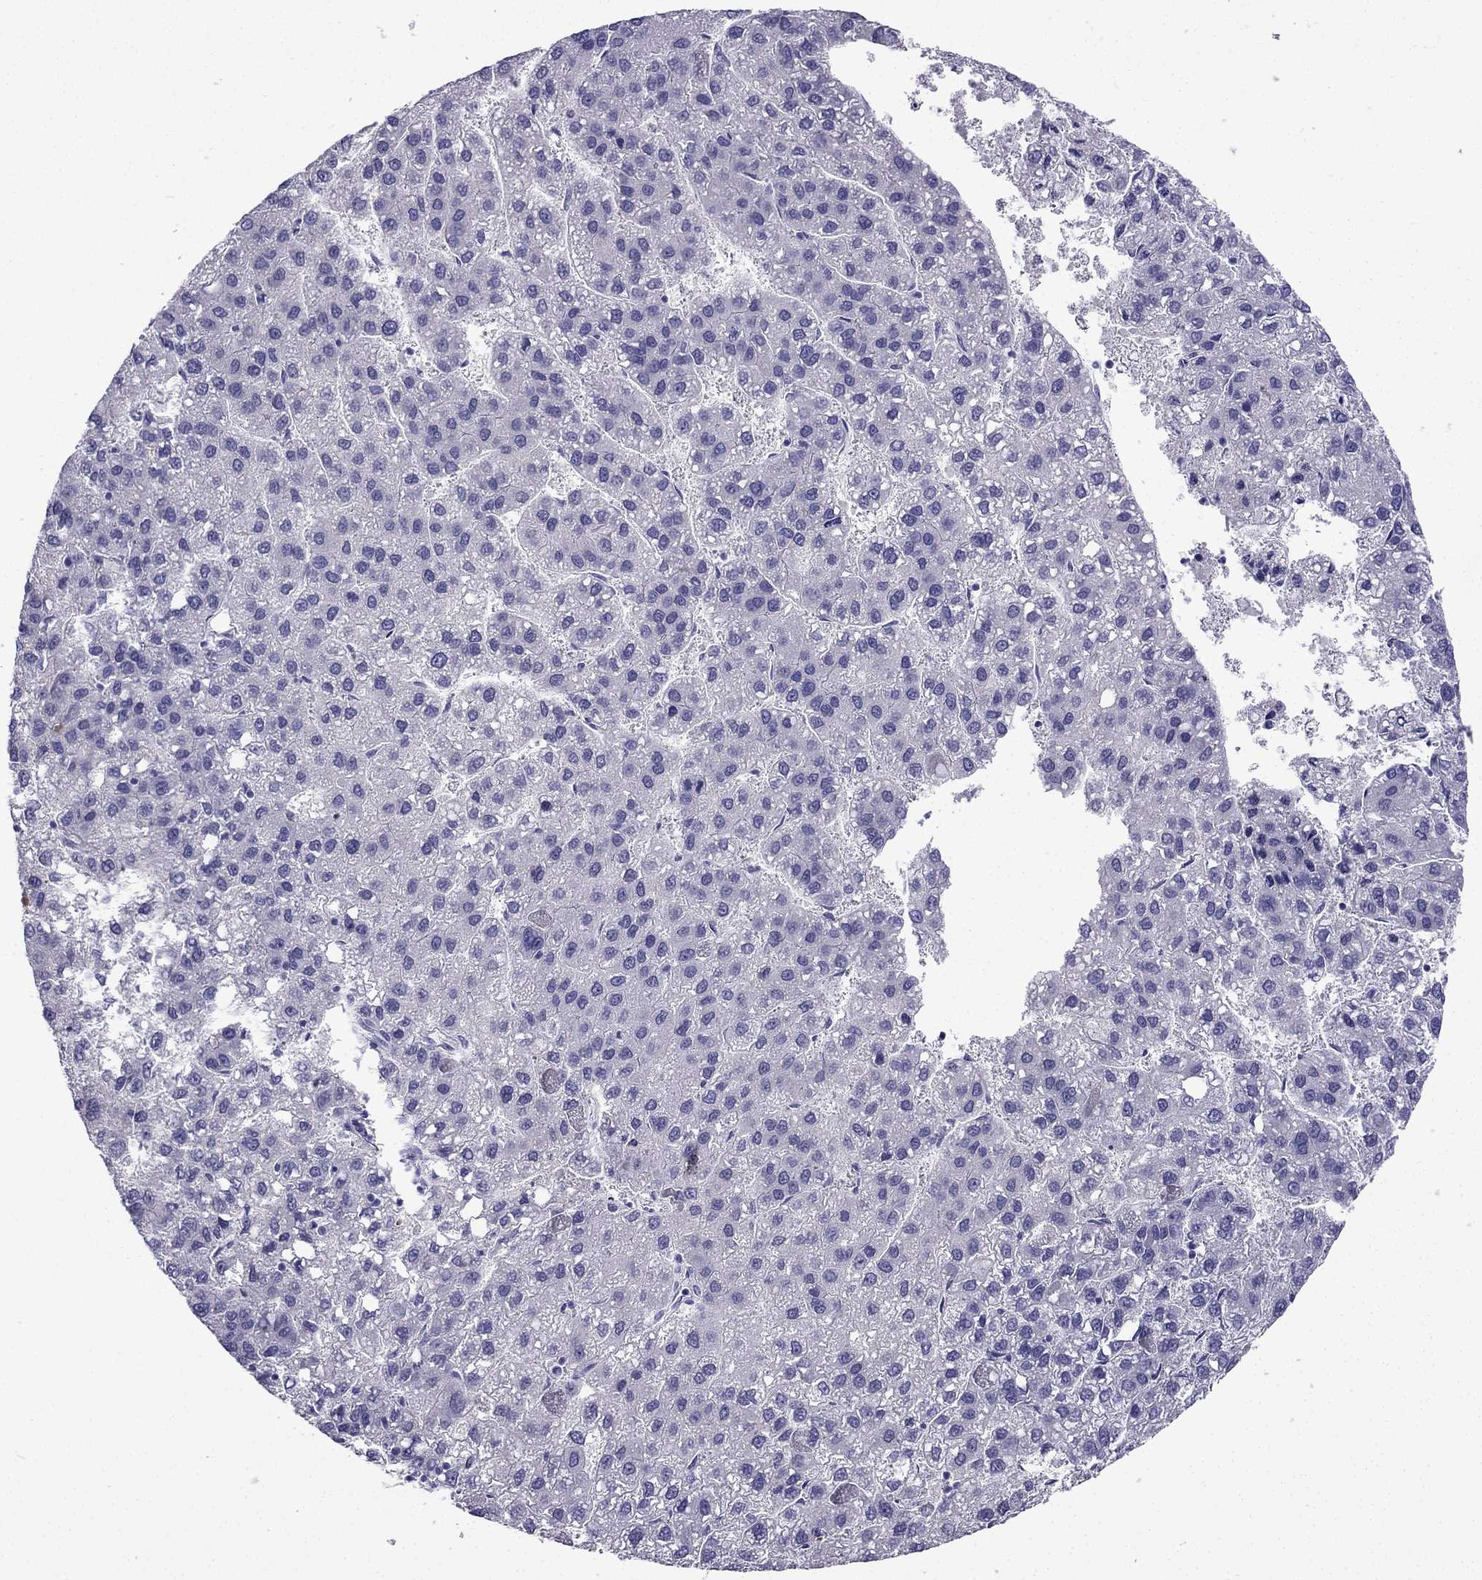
{"staining": {"intensity": "negative", "quantity": "none", "location": "none"}, "tissue": "liver cancer", "cell_type": "Tumor cells", "image_type": "cancer", "snomed": [{"axis": "morphology", "description": "Carcinoma, Hepatocellular, NOS"}, {"axis": "topography", "description": "Liver"}], "caption": "Immunohistochemical staining of human liver cancer reveals no significant staining in tumor cells.", "gene": "NPTX1", "patient": {"sex": "female", "age": 82}}